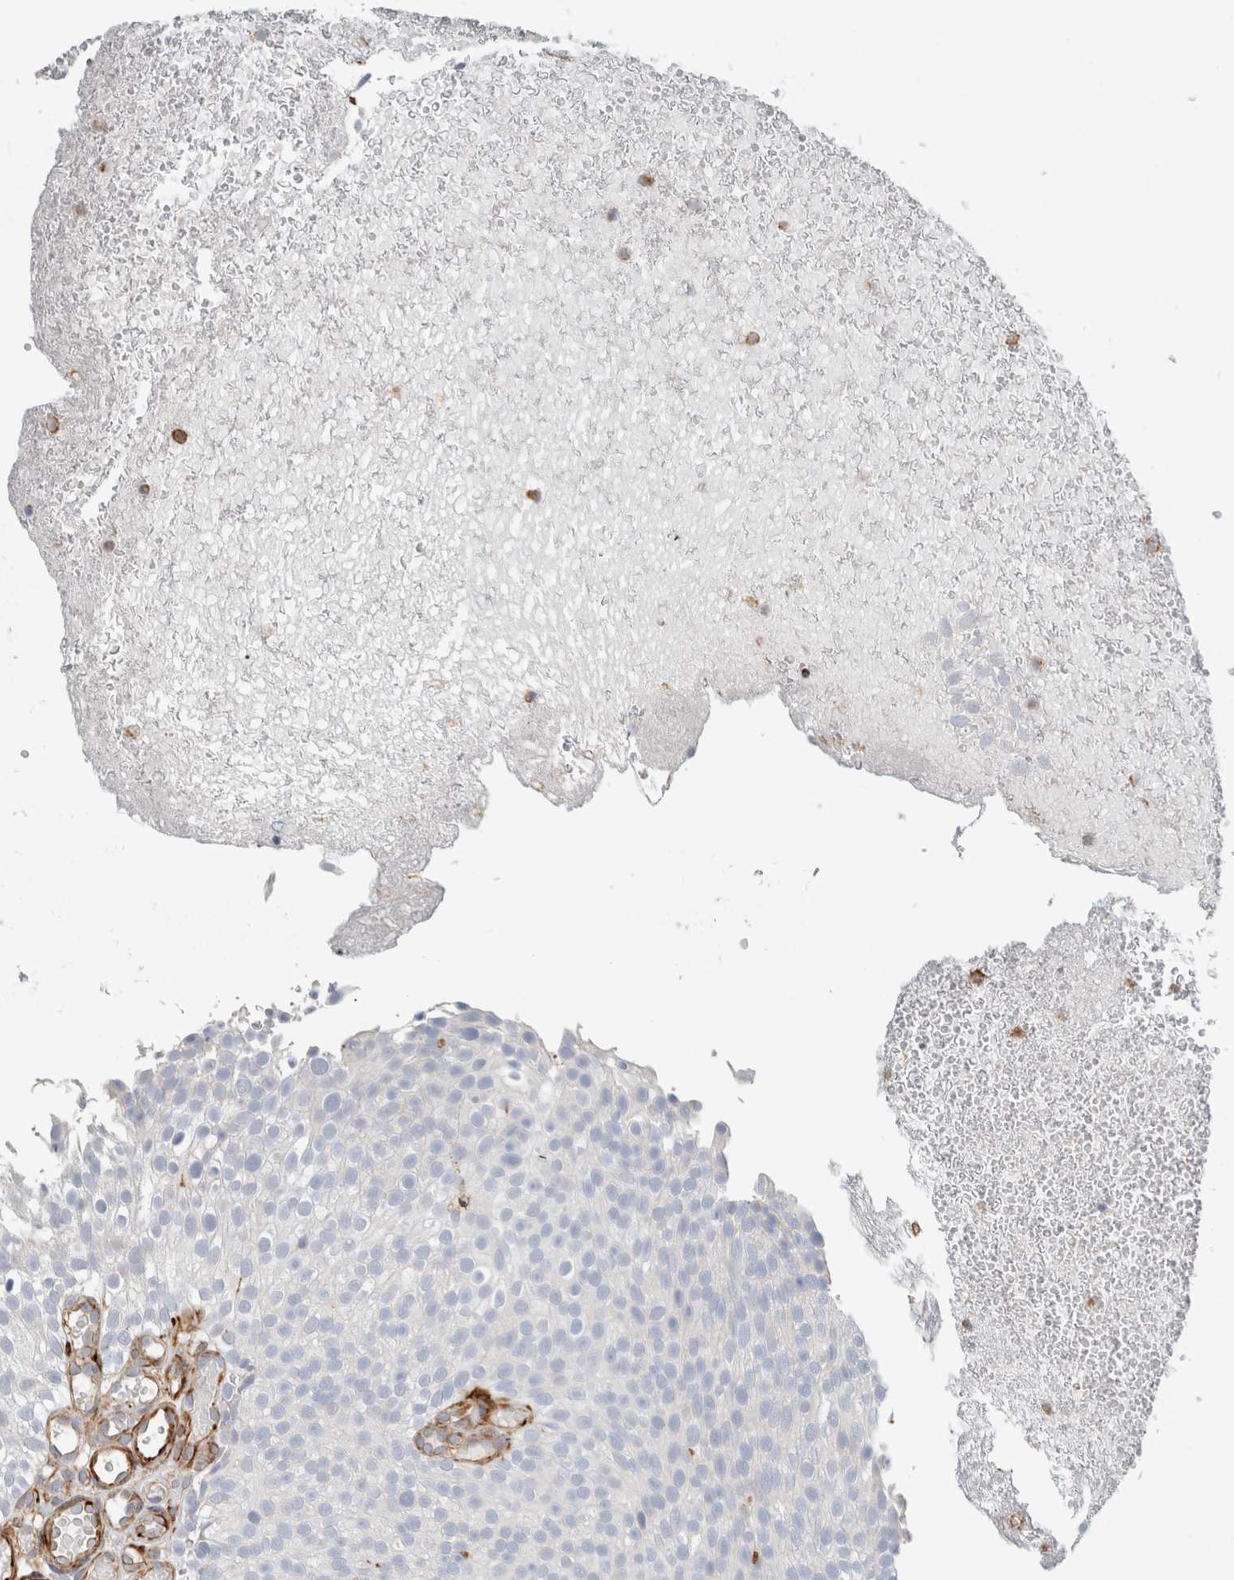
{"staining": {"intensity": "negative", "quantity": "none", "location": "none"}, "tissue": "urothelial cancer", "cell_type": "Tumor cells", "image_type": "cancer", "snomed": [{"axis": "morphology", "description": "Urothelial carcinoma, Low grade"}, {"axis": "topography", "description": "Urinary bladder"}], "caption": "There is no significant staining in tumor cells of urothelial cancer. Brightfield microscopy of immunohistochemistry (IHC) stained with DAB (brown) and hematoxylin (blue), captured at high magnification.", "gene": "LY86", "patient": {"sex": "male", "age": 78}}